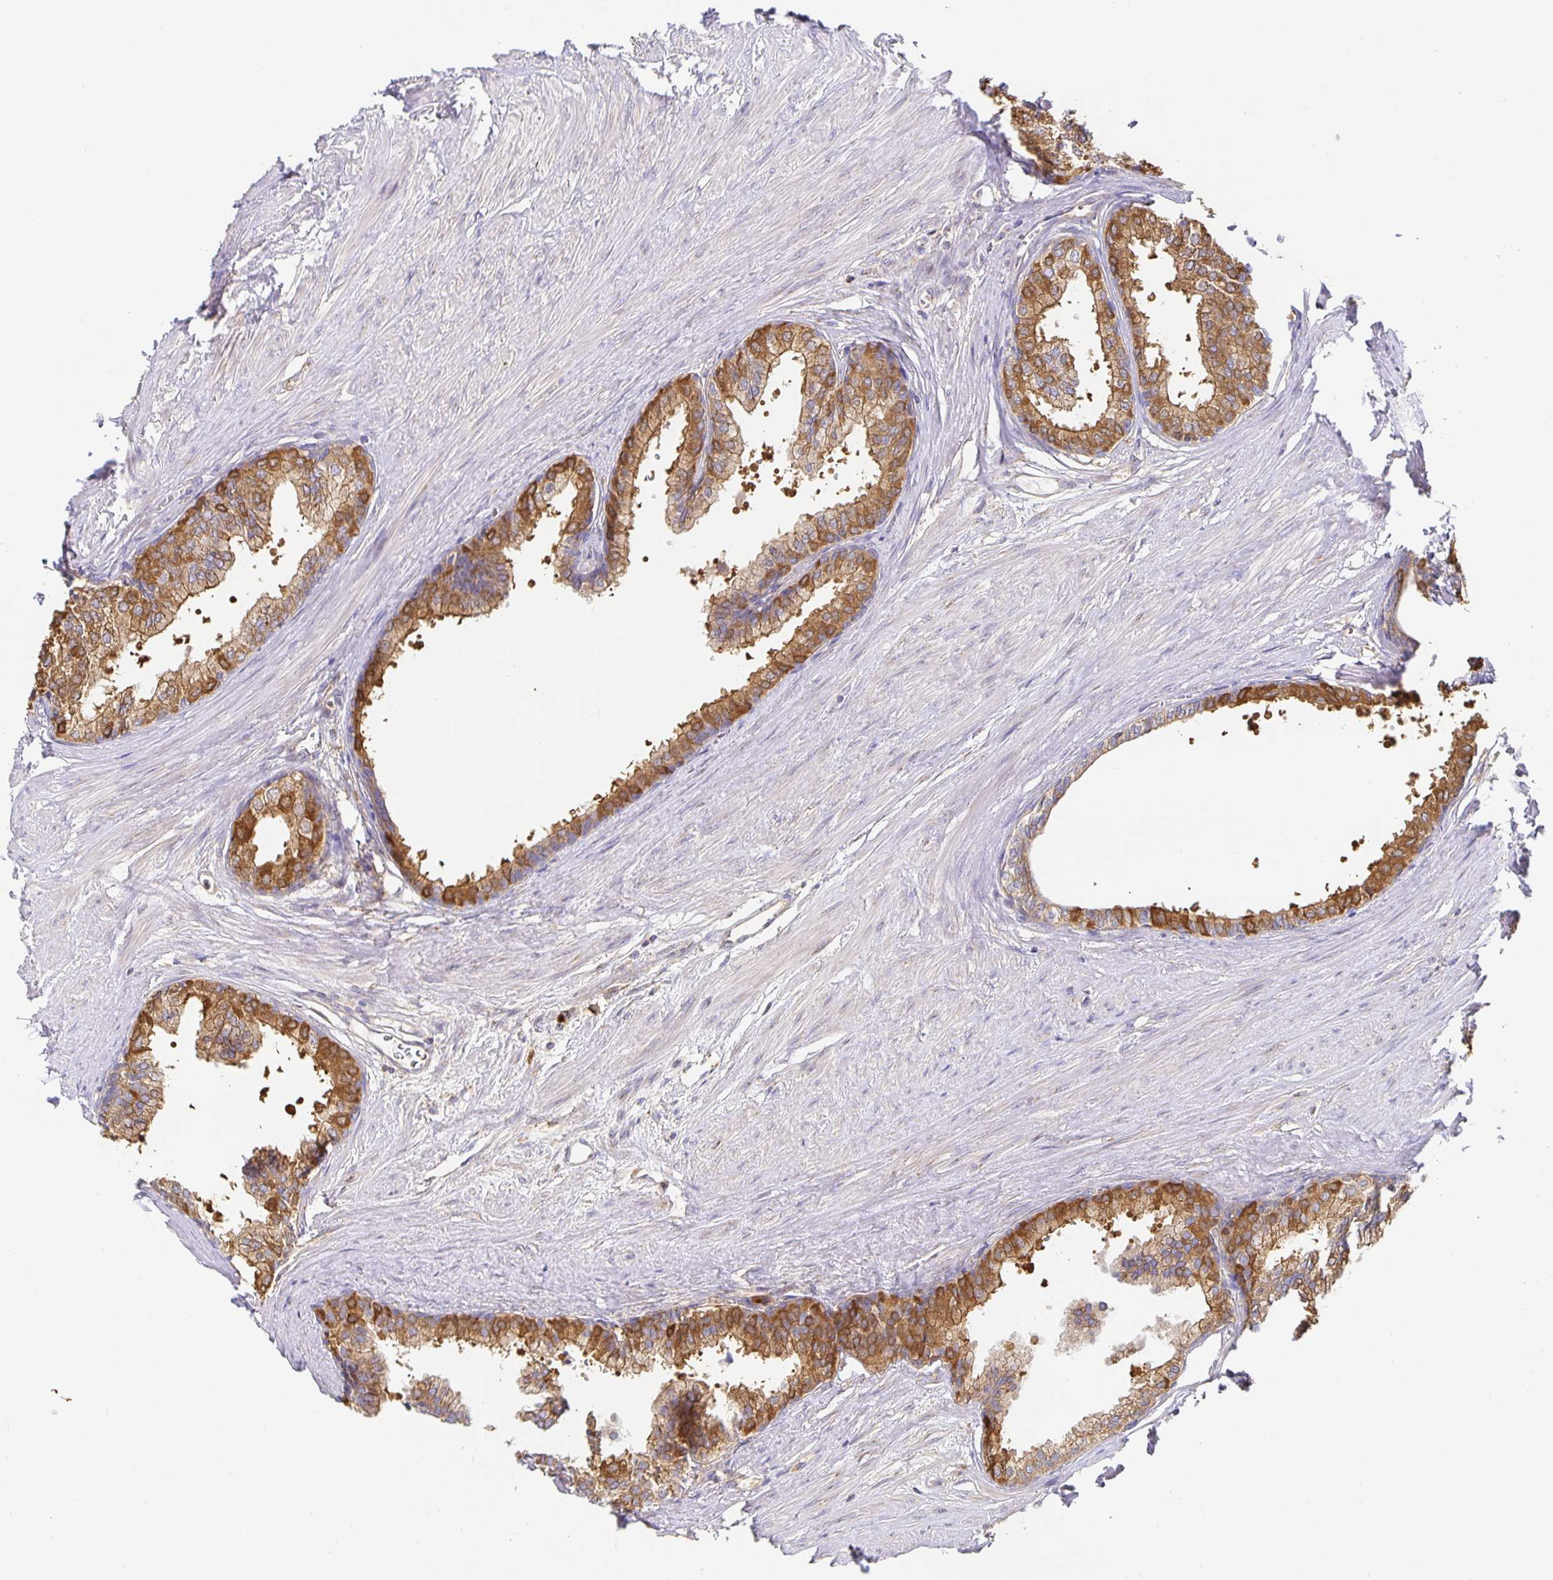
{"staining": {"intensity": "moderate", "quantity": ">75%", "location": "cytoplasmic/membranous"}, "tissue": "prostate", "cell_type": "Glandular cells", "image_type": "normal", "snomed": [{"axis": "morphology", "description": "Normal tissue, NOS"}, {"axis": "topography", "description": "Prostate"}, {"axis": "topography", "description": "Peripheral nerve tissue"}], "caption": "Glandular cells demonstrate moderate cytoplasmic/membranous staining in about >75% of cells in benign prostate.", "gene": "USO1", "patient": {"sex": "male", "age": 55}}